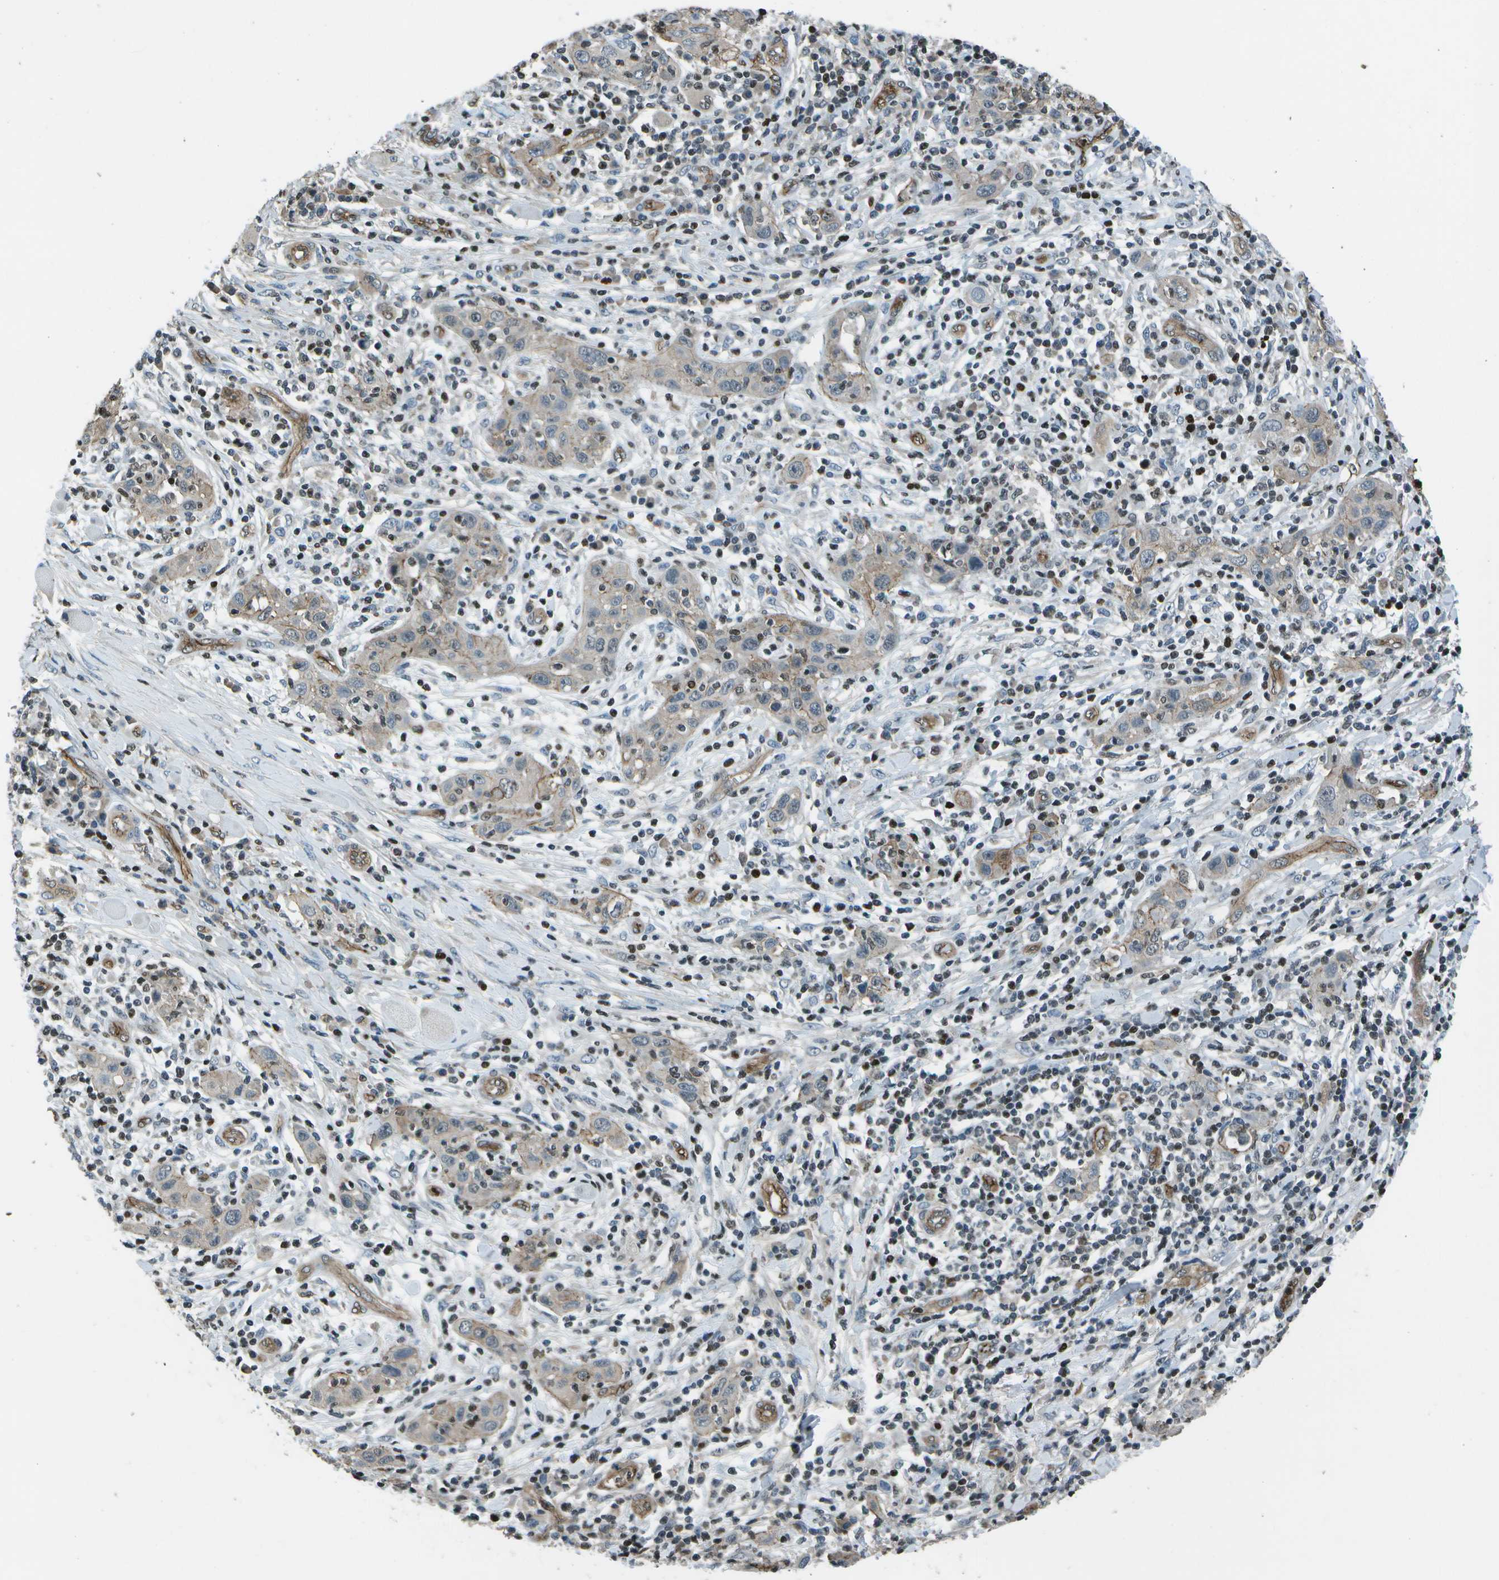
{"staining": {"intensity": "weak", "quantity": "<25%", "location": "cytoplasmic/membranous"}, "tissue": "skin cancer", "cell_type": "Tumor cells", "image_type": "cancer", "snomed": [{"axis": "morphology", "description": "Squamous cell carcinoma, NOS"}, {"axis": "topography", "description": "Skin"}], "caption": "Protein analysis of skin cancer (squamous cell carcinoma) displays no significant staining in tumor cells.", "gene": "PDLIM1", "patient": {"sex": "female", "age": 88}}